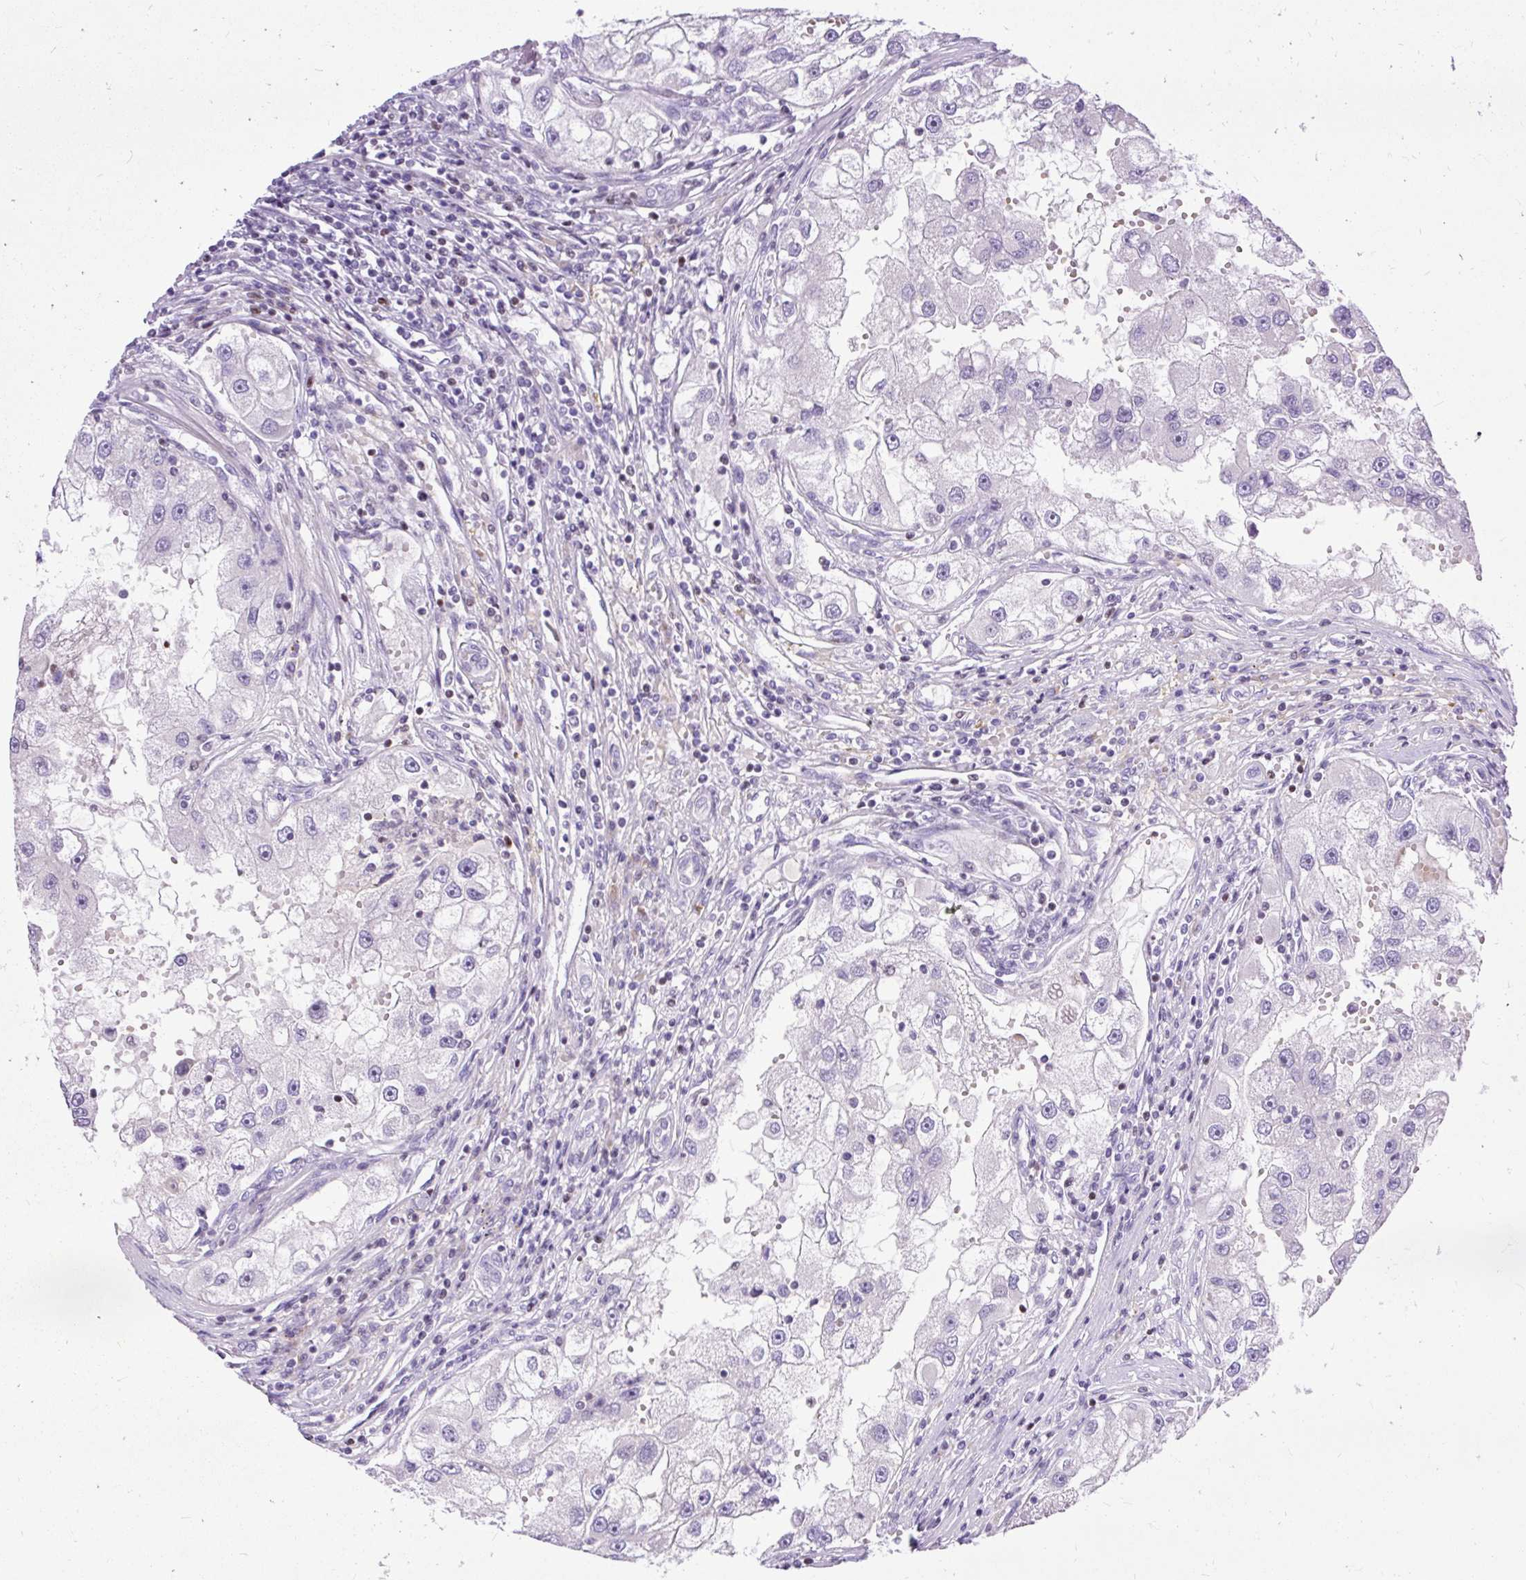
{"staining": {"intensity": "negative", "quantity": "none", "location": "none"}, "tissue": "renal cancer", "cell_type": "Tumor cells", "image_type": "cancer", "snomed": [{"axis": "morphology", "description": "Adenocarcinoma, NOS"}, {"axis": "topography", "description": "Kidney"}], "caption": "An IHC micrograph of adenocarcinoma (renal) is shown. There is no staining in tumor cells of adenocarcinoma (renal). (DAB IHC, high magnification).", "gene": "SPC24", "patient": {"sex": "male", "age": 63}}